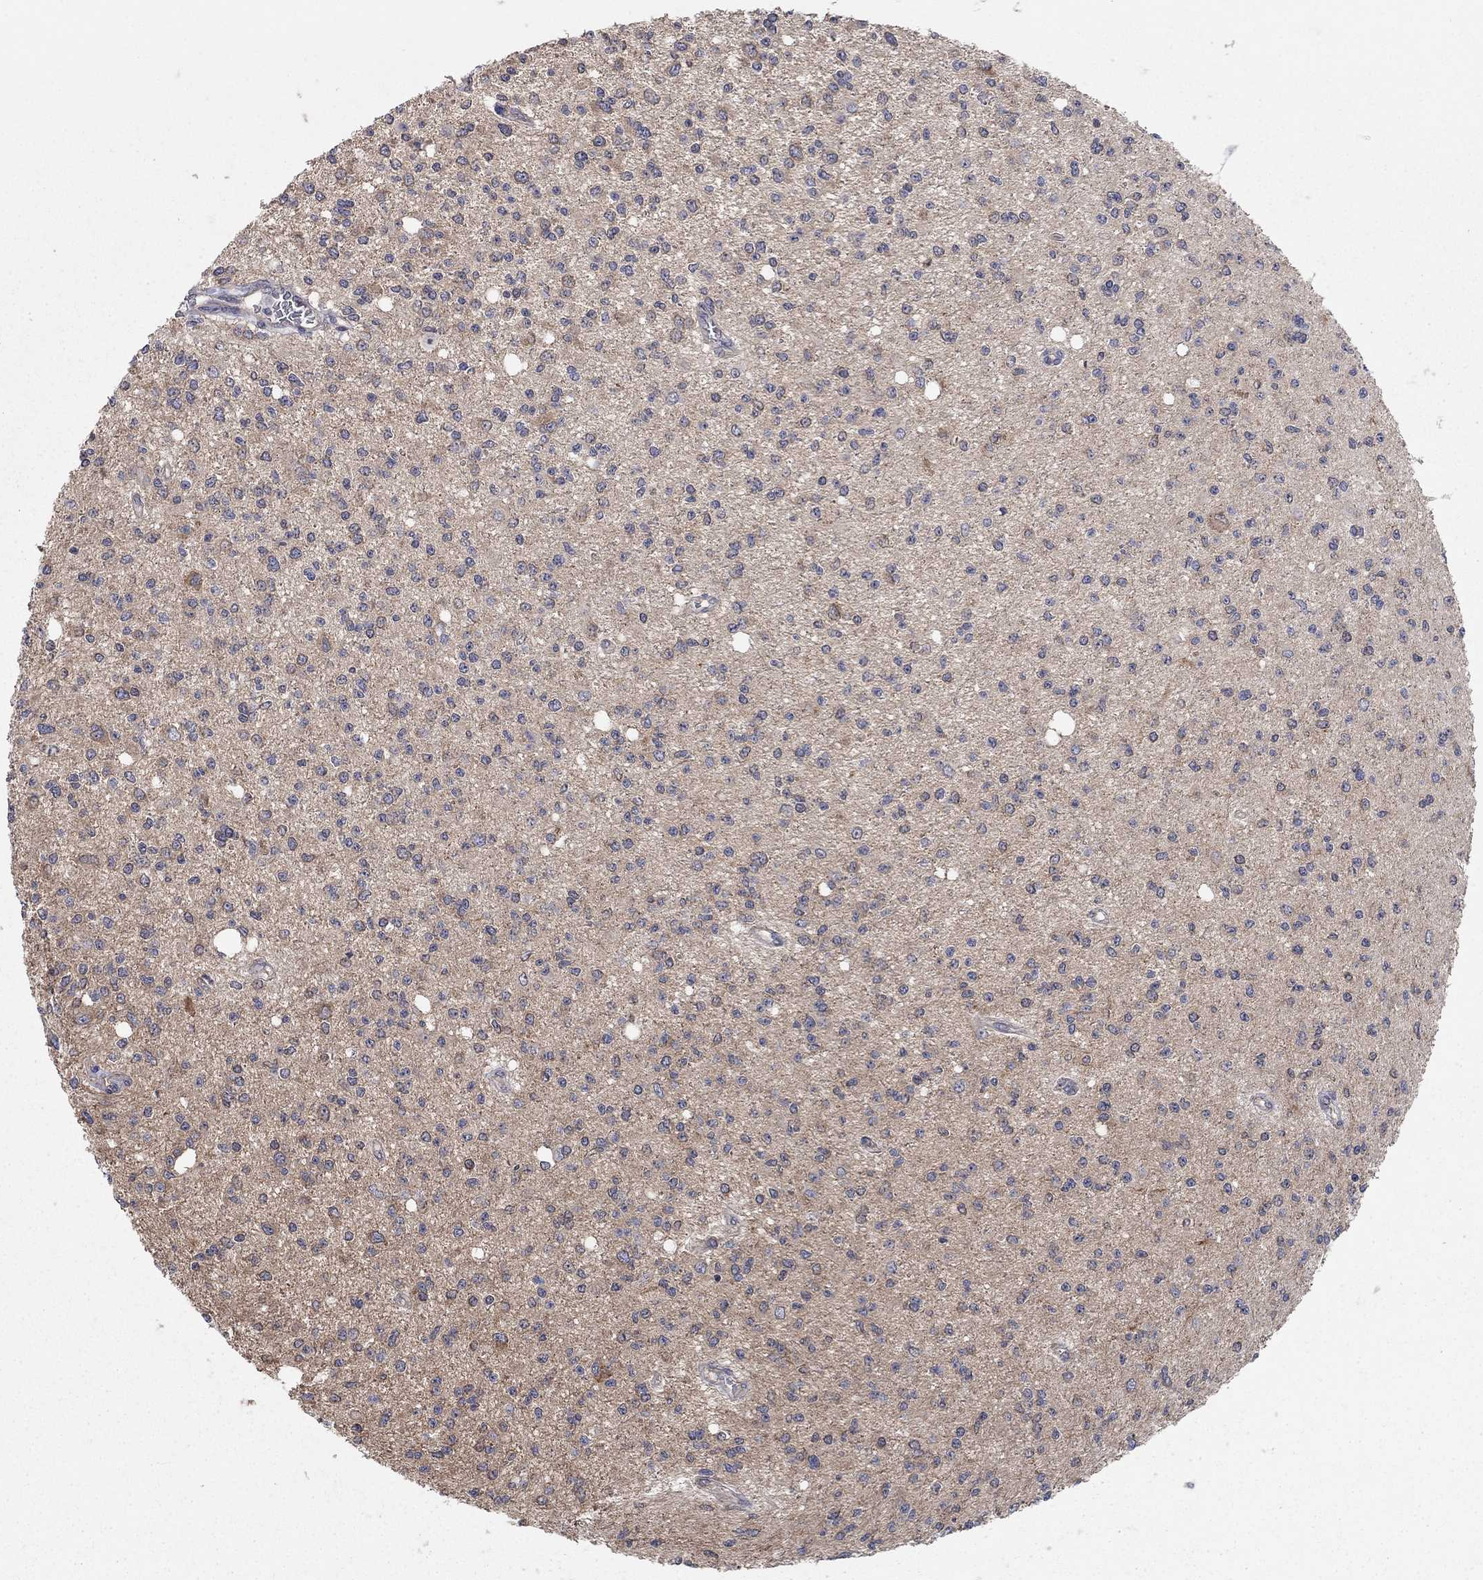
{"staining": {"intensity": "negative", "quantity": "none", "location": "none"}, "tissue": "glioma", "cell_type": "Tumor cells", "image_type": "cancer", "snomed": [{"axis": "morphology", "description": "Glioma, malignant, Low grade"}, {"axis": "topography", "description": "Brain"}], "caption": "The immunohistochemistry photomicrograph has no significant positivity in tumor cells of glioma tissue.", "gene": "WASF3", "patient": {"sex": "male", "age": 67}}